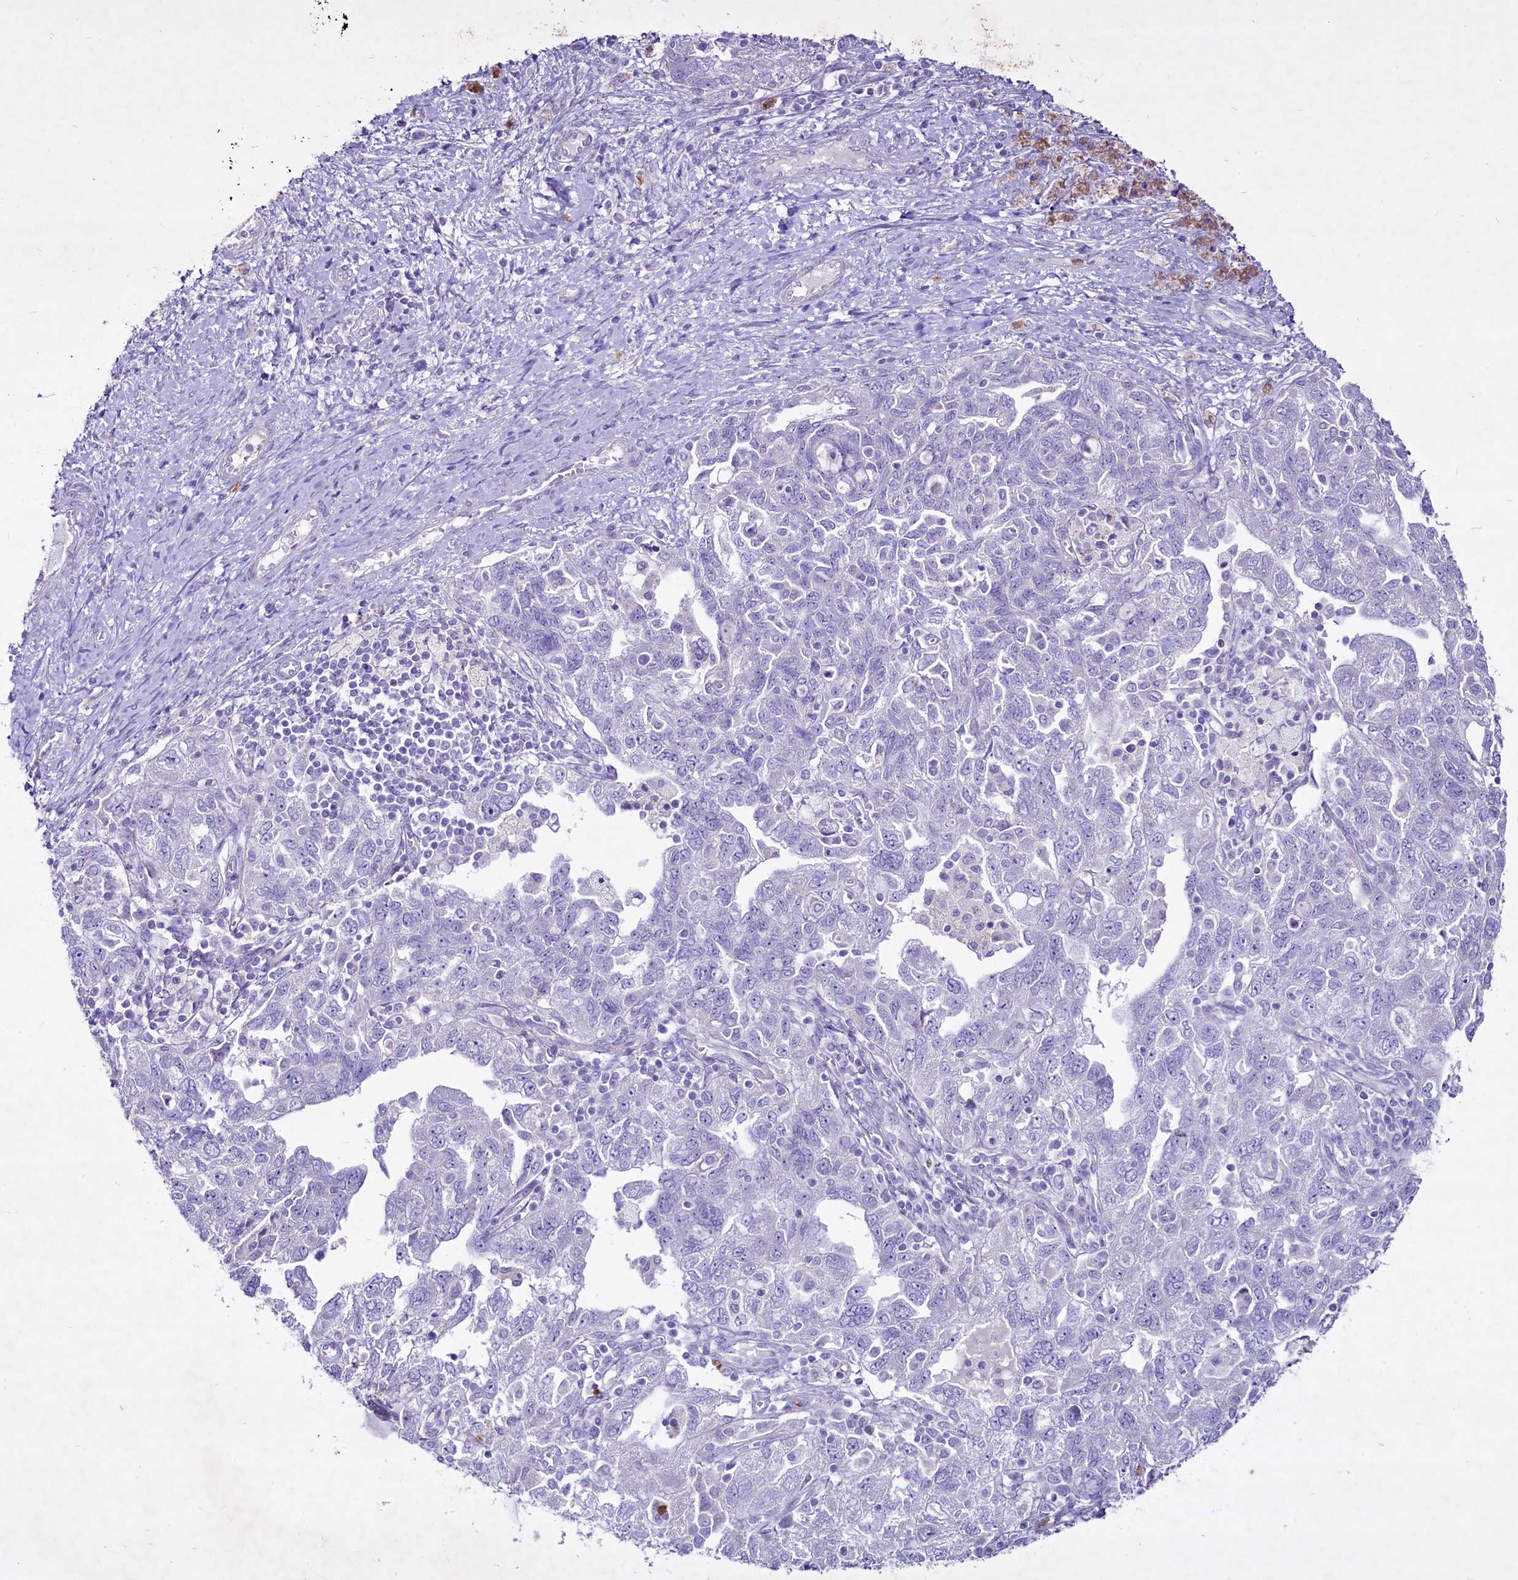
{"staining": {"intensity": "negative", "quantity": "none", "location": "none"}, "tissue": "ovarian cancer", "cell_type": "Tumor cells", "image_type": "cancer", "snomed": [{"axis": "morphology", "description": "Carcinoma, NOS"}, {"axis": "morphology", "description": "Cystadenocarcinoma, serous, NOS"}, {"axis": "topography", "description": "Ovary"}], "caption": "Micrograph shows no protein expression in tumor cells of carcinoma (ovarian) tissue. (DAB (3,3'-diaminobenzidine) immunohistochemistry visualized using brightfield microscopy, high magnification).", "gene": "FAM209B", "patient": {"sex": "female", "age": 69}}